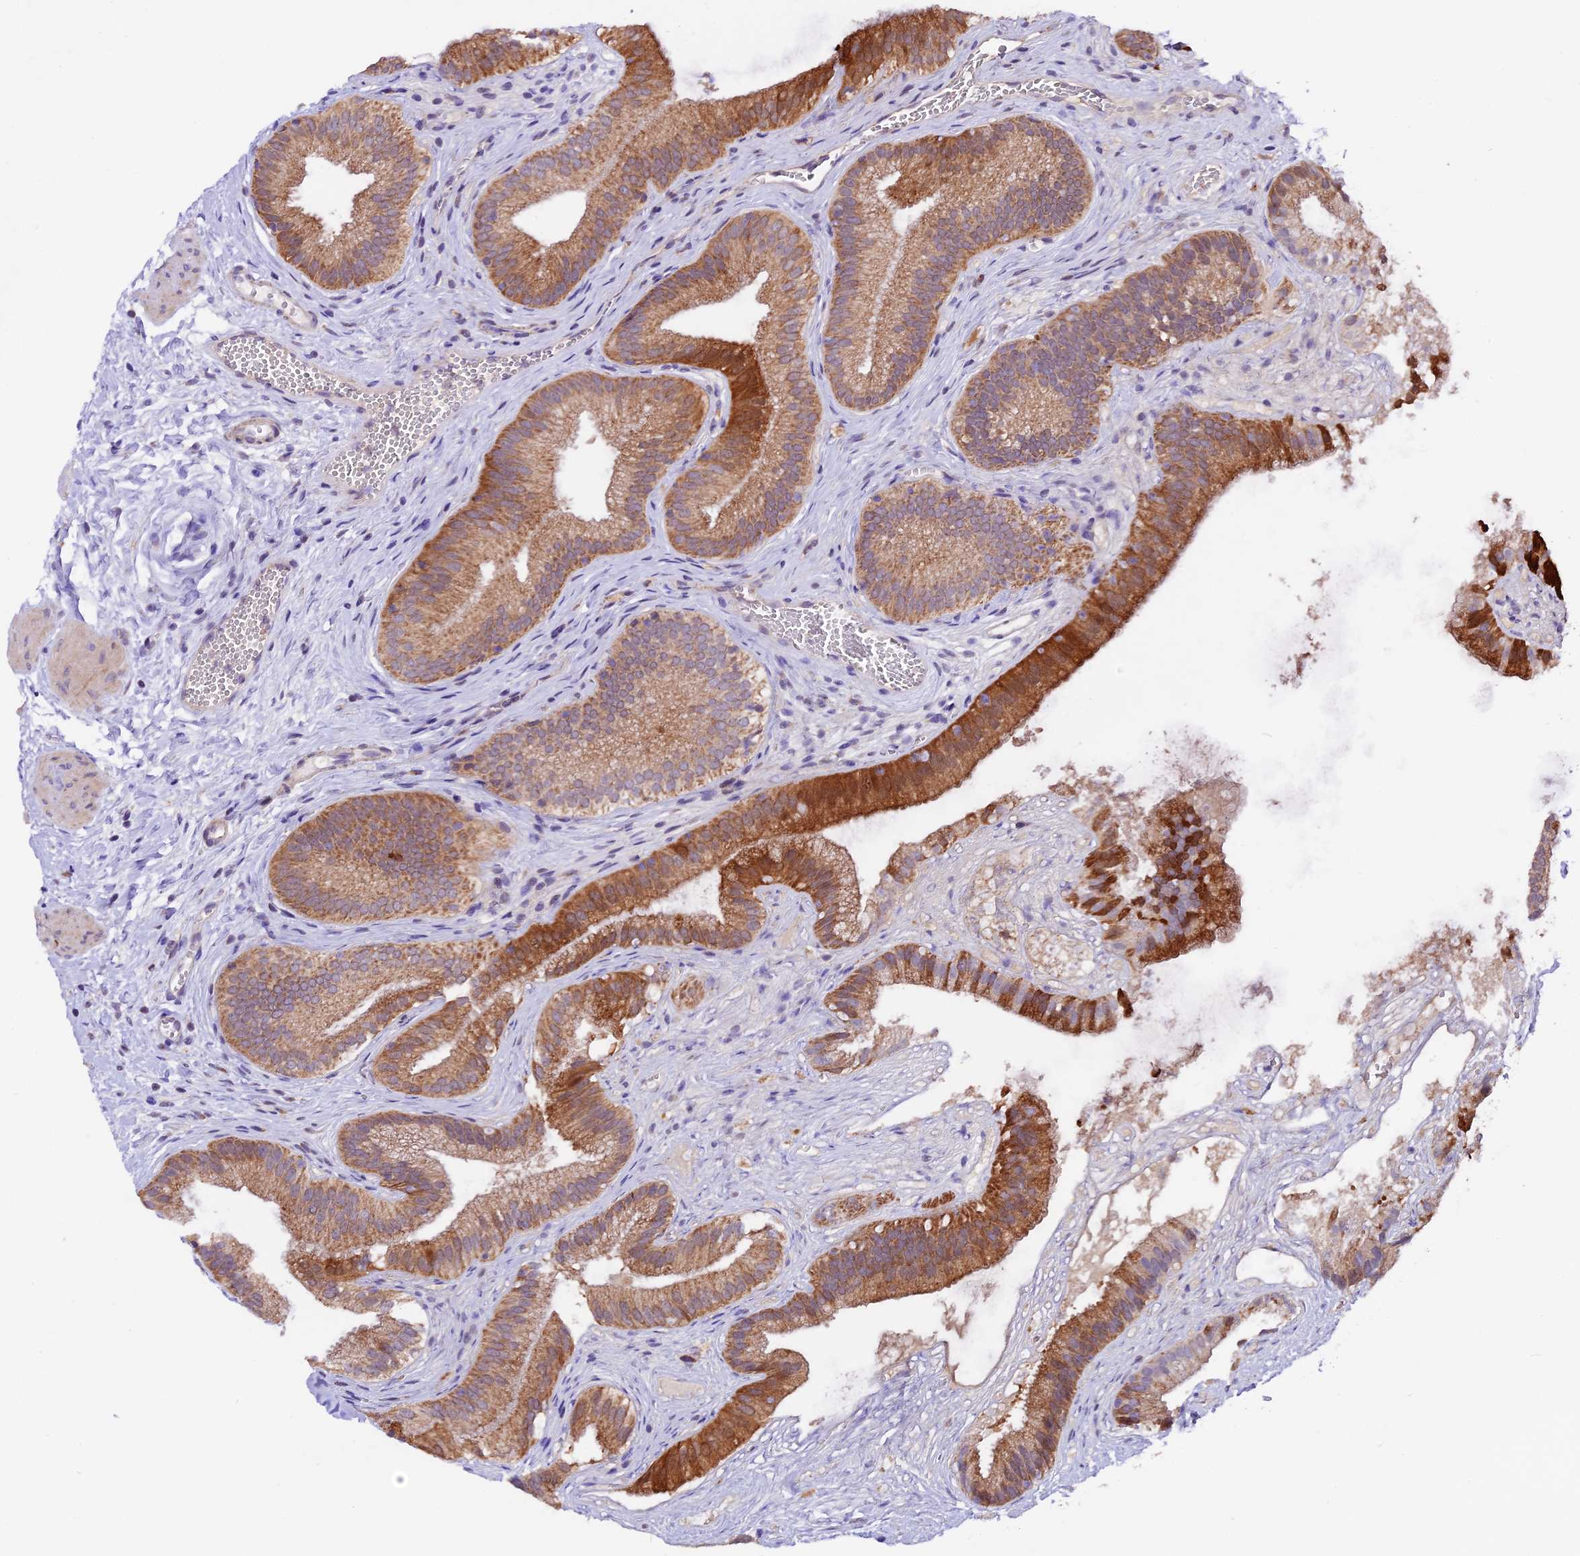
{"staining": {"intensity": "strong", "quantity": ">75%", "location": "cytoplasmic/membranous,nuclear"}, "tissue": "gallbladder", "cell_type": "Glandular cells", "image_type": "normal", "snomed": [{"axis": "morphology", "description": "Normal tissue, NOS"}, {"axis": "topography", "description": "Gallbladder"}], "caption": "Protein staining of benign gallbladder demonstrates strong cytoplasmic/membranous,nuclear positivity in approximately >75% of glandular cells. (DAB IHC, brown staining for protein, blue staining for nuclei).", "gene": "DDX28", "patient": {"sex": "female", "age": 54}}